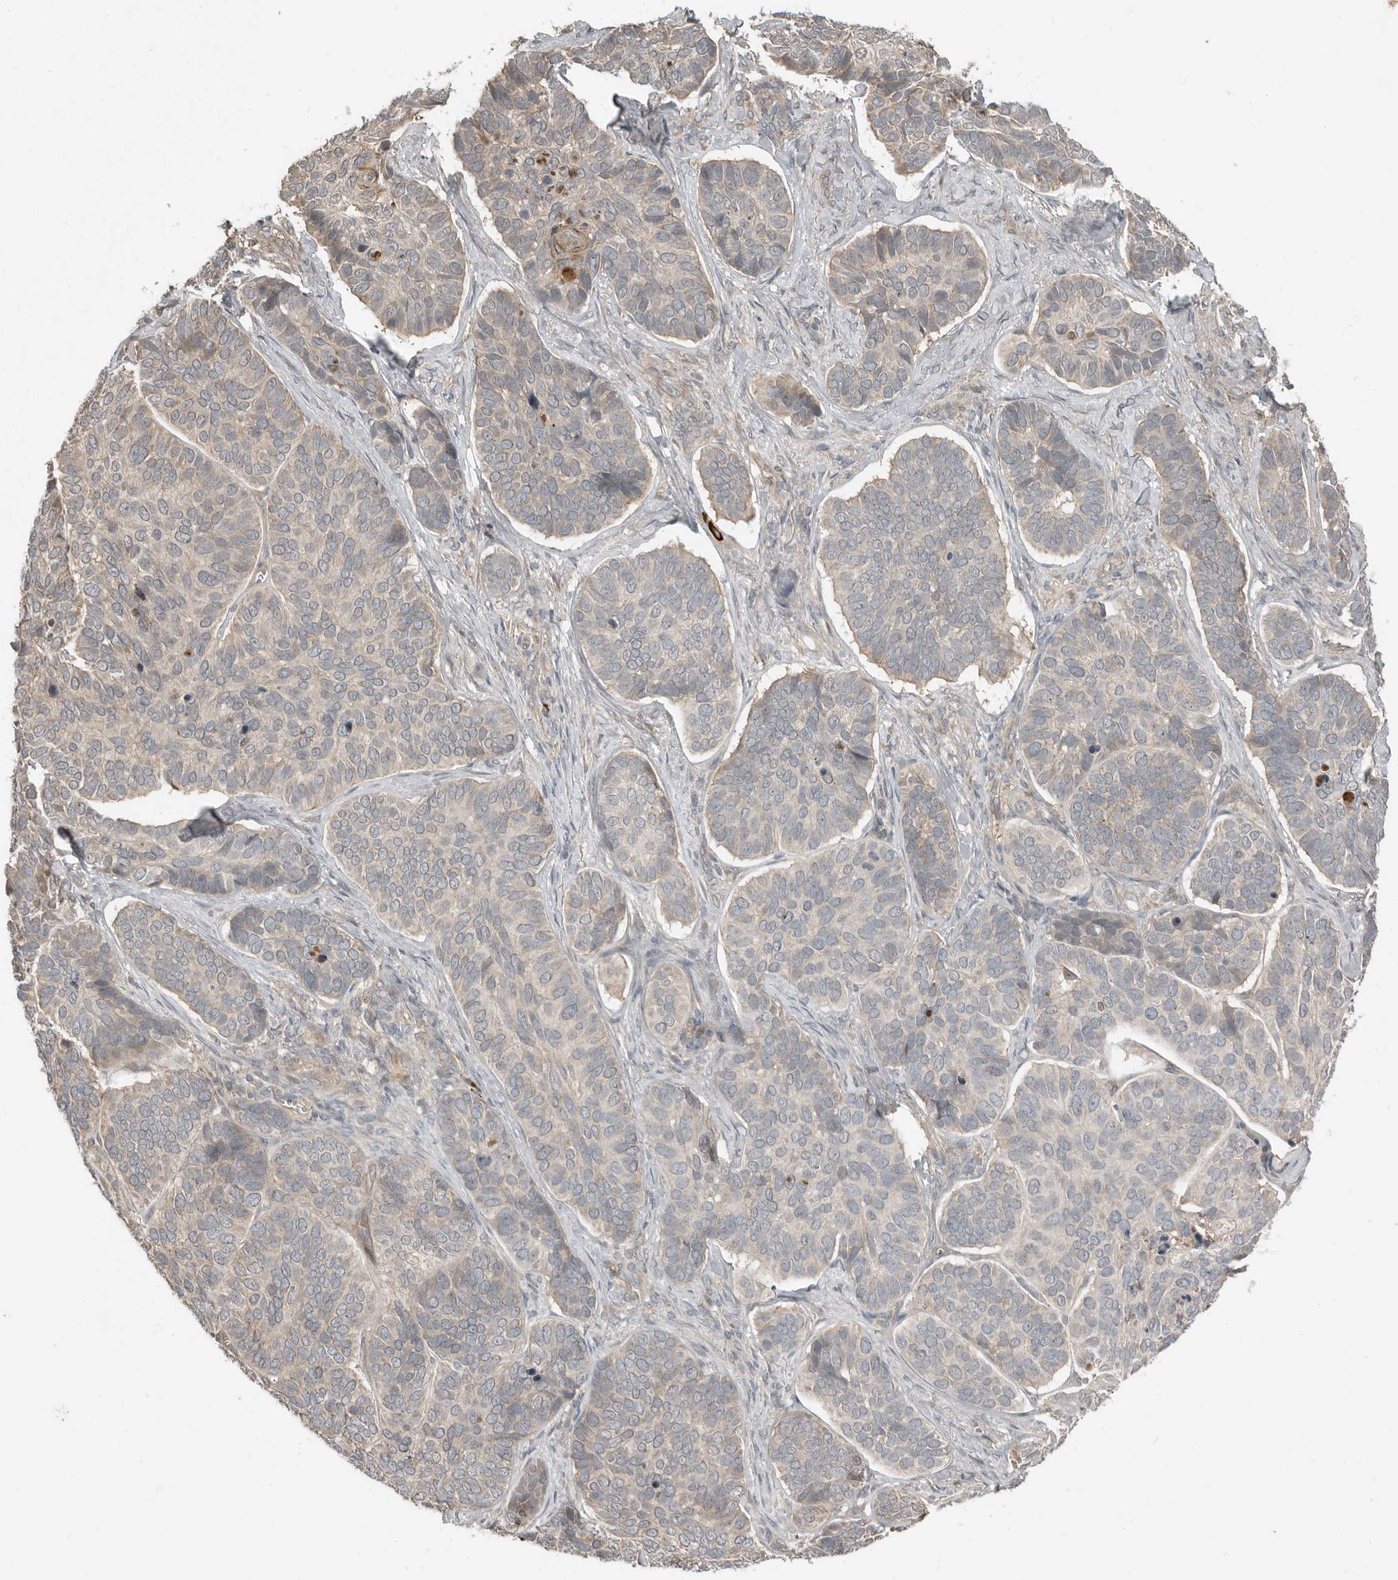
{"staining": {"intensity": "negative", "quantity": "none", "location": "none"}, "tissue": "skin cancer", "cell_type": "Tumor cells", "image_type": "cancer", "snomed": [{"axis": "morphology", "description": "Basal cell carcinoma"}, {"axis": "topography", "description": "Skin"}], "caption": "Basal cell carcinoma (skin) was stained to show a protein in brown. There is no significant staining in tumor cells.", "gene": "TEAD3", "patient": {"sex": "male", "age": 62}}